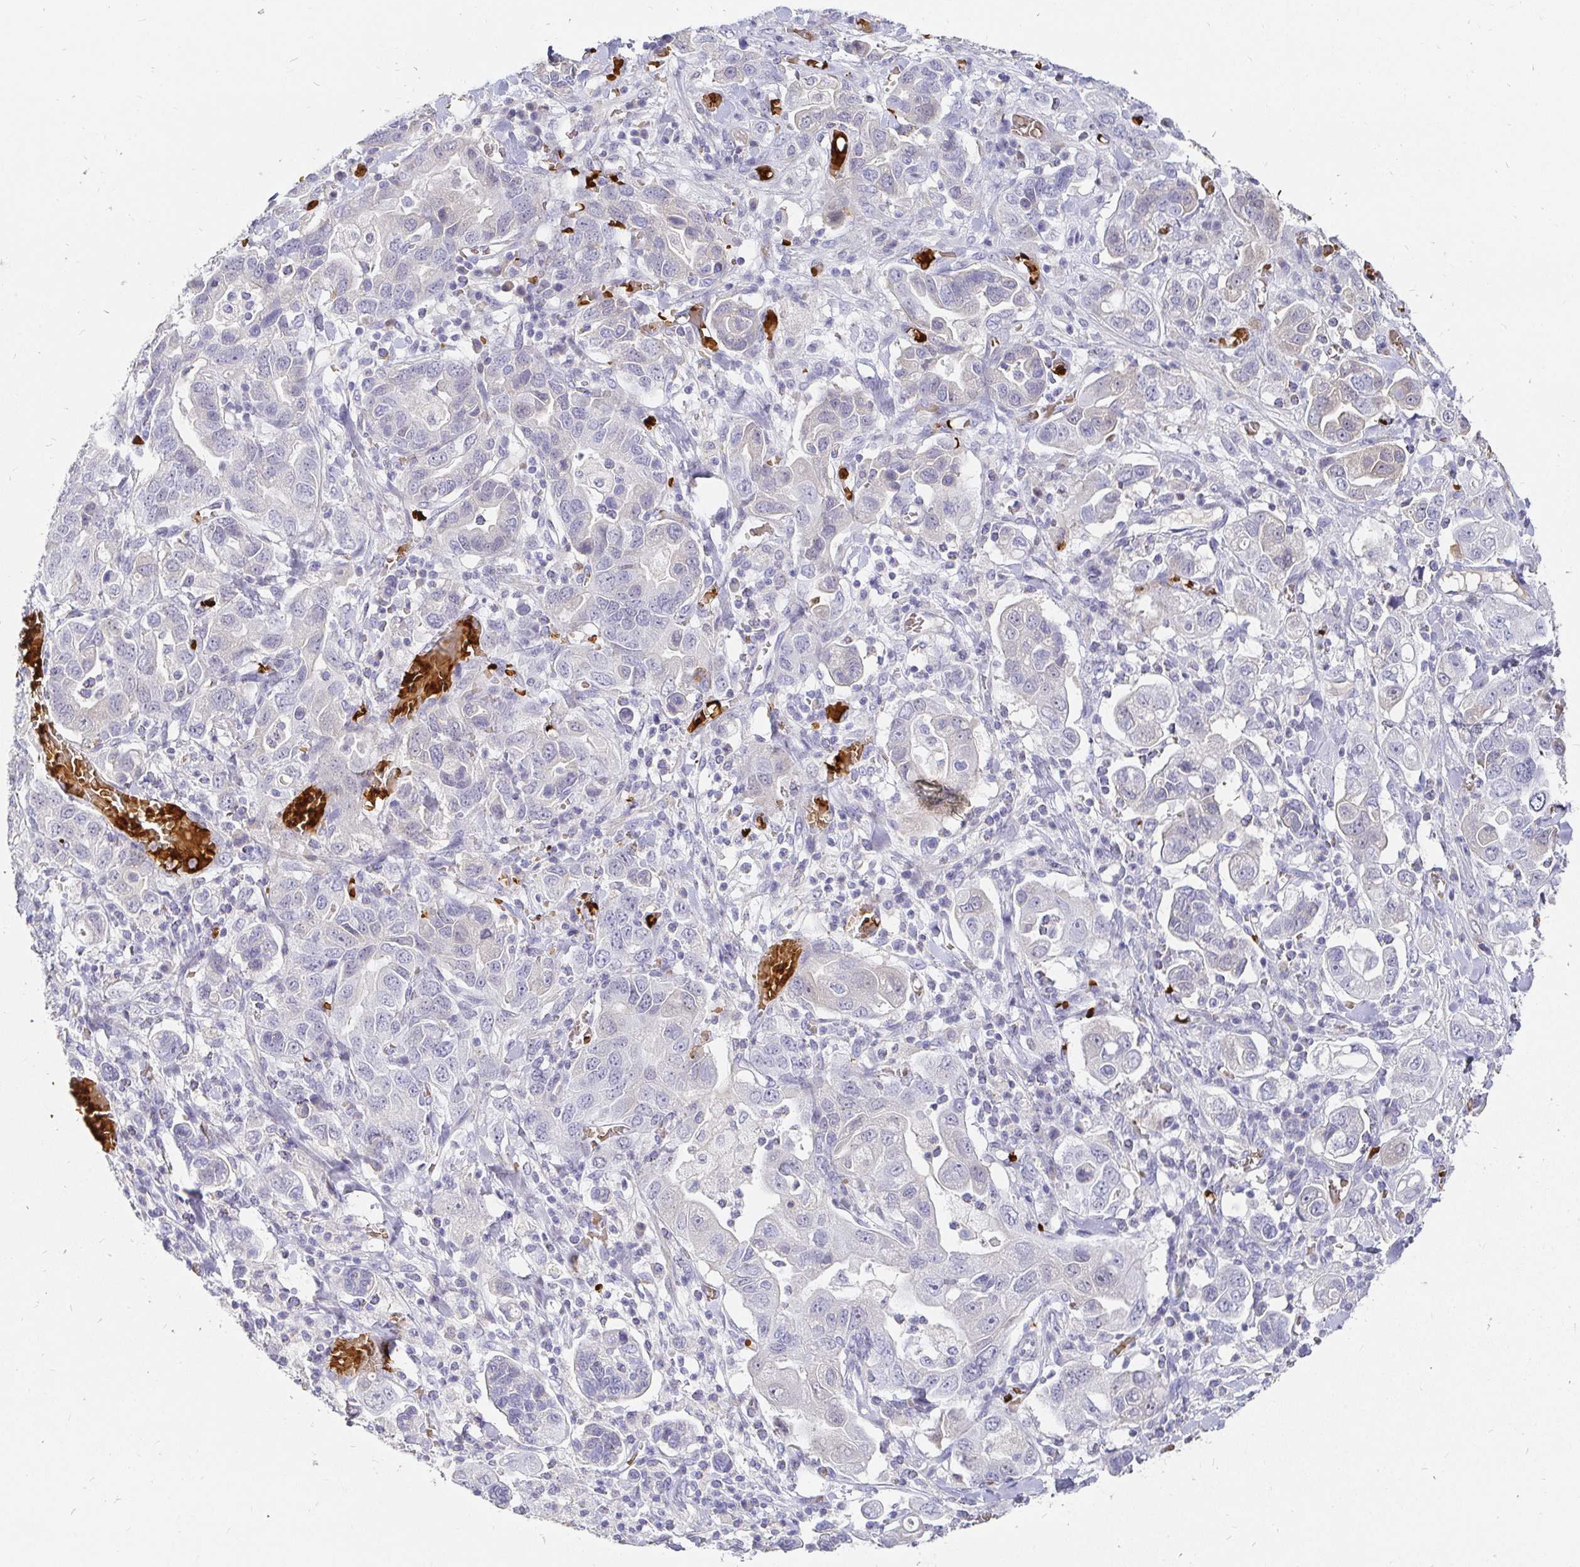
{"staining": {"intensity": "negative", "quantity": "none", "location": "none"}, "tissue": "stomach cancer", "cell_type": "Tumor cells", "image_type": "cancer", "snomed": [{"axis": "morphology", "description": "Adenocarcinoma, NOS"}, {"axis": "topography", "description": "Stomach, upper"}, {"axis": "topography", "description": "Stomach"}], "caption": "IHC of adenocarcinoma (stomach) displays no positivity in tumor cells.", "gene": "FGF21", "patient": {"sex": "male", "age": 62}}